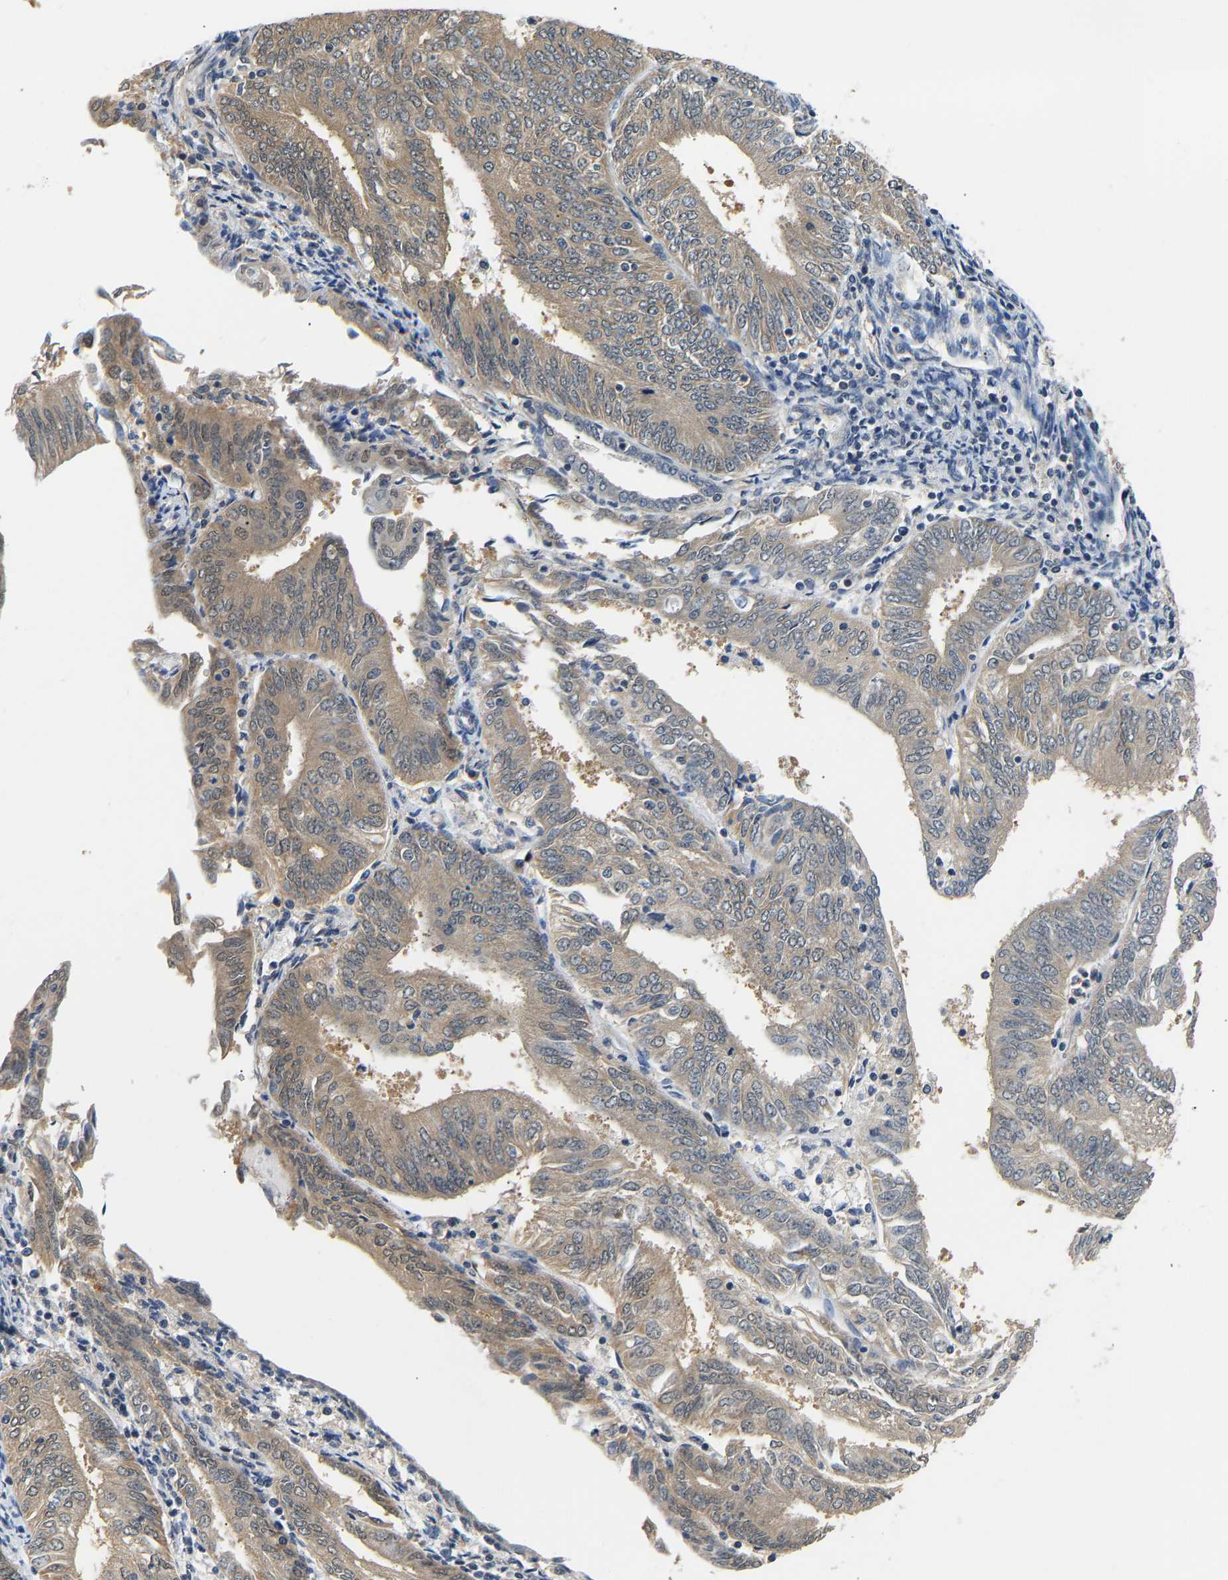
{"staining": {"intensity": "moderate", "quantity": ">75%", "location": "cytoplasmic/membranous"}, "tissue": "endometrial cancer", "cell_type": "Tumor cells", "image_type": "cancer", "snomed": [{"axis": "morphology", "description": "Adenocarcinoma, NOS"}, {"axis": "topography", "description": "Endometrium"}], "caption": "A histopathology image showing moderate cytoplasmic/membranous positivity in about >75% of tumor cells in endometrial cancer (adenocarcinoma), as visualized by brown immunohistochemical staining.", "gene": "ARHGEF12", "patient": {"sex": "female", "age": 58}}